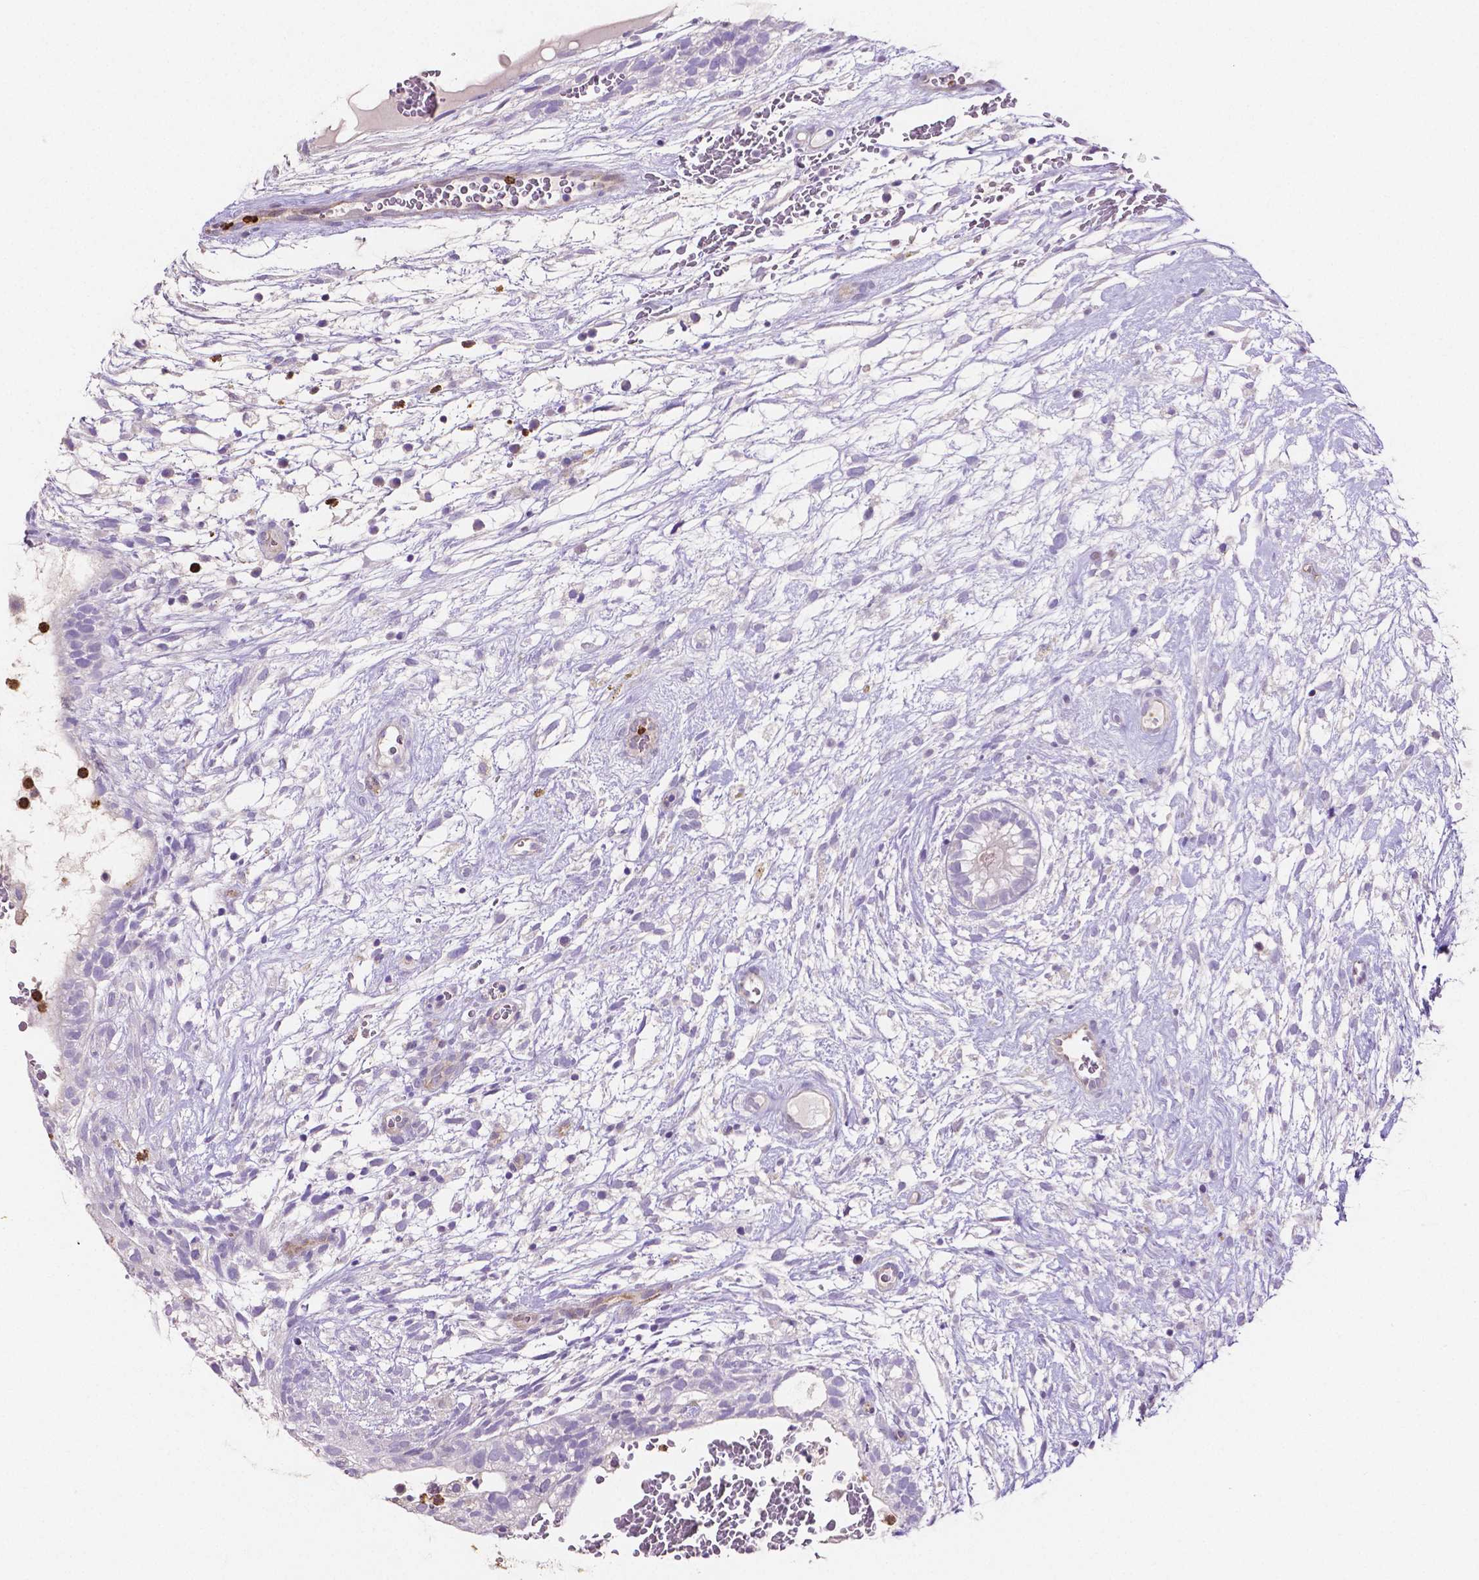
{"staining": {"intensity": "negative", "quantity": "none", "location": "none"}, "tissue": "testis cancer", "cell_type": "Tumor cells", "image_type": "cancer", "snomed": [{"axis": "morphology", "description": "Normal tissue, NOS"}, {"axis": "morphology", "description": "Carcinoma, Embryonal, NOS"}, {"axis": "topography", "description": "Testis"}], "caption": "Protein analysis of testis cancer (embryonal carcinoma) exhibits no significant expression in tumor cells.", "gene": "MMP9", "patient": {"sex": "male", "age": 32}}